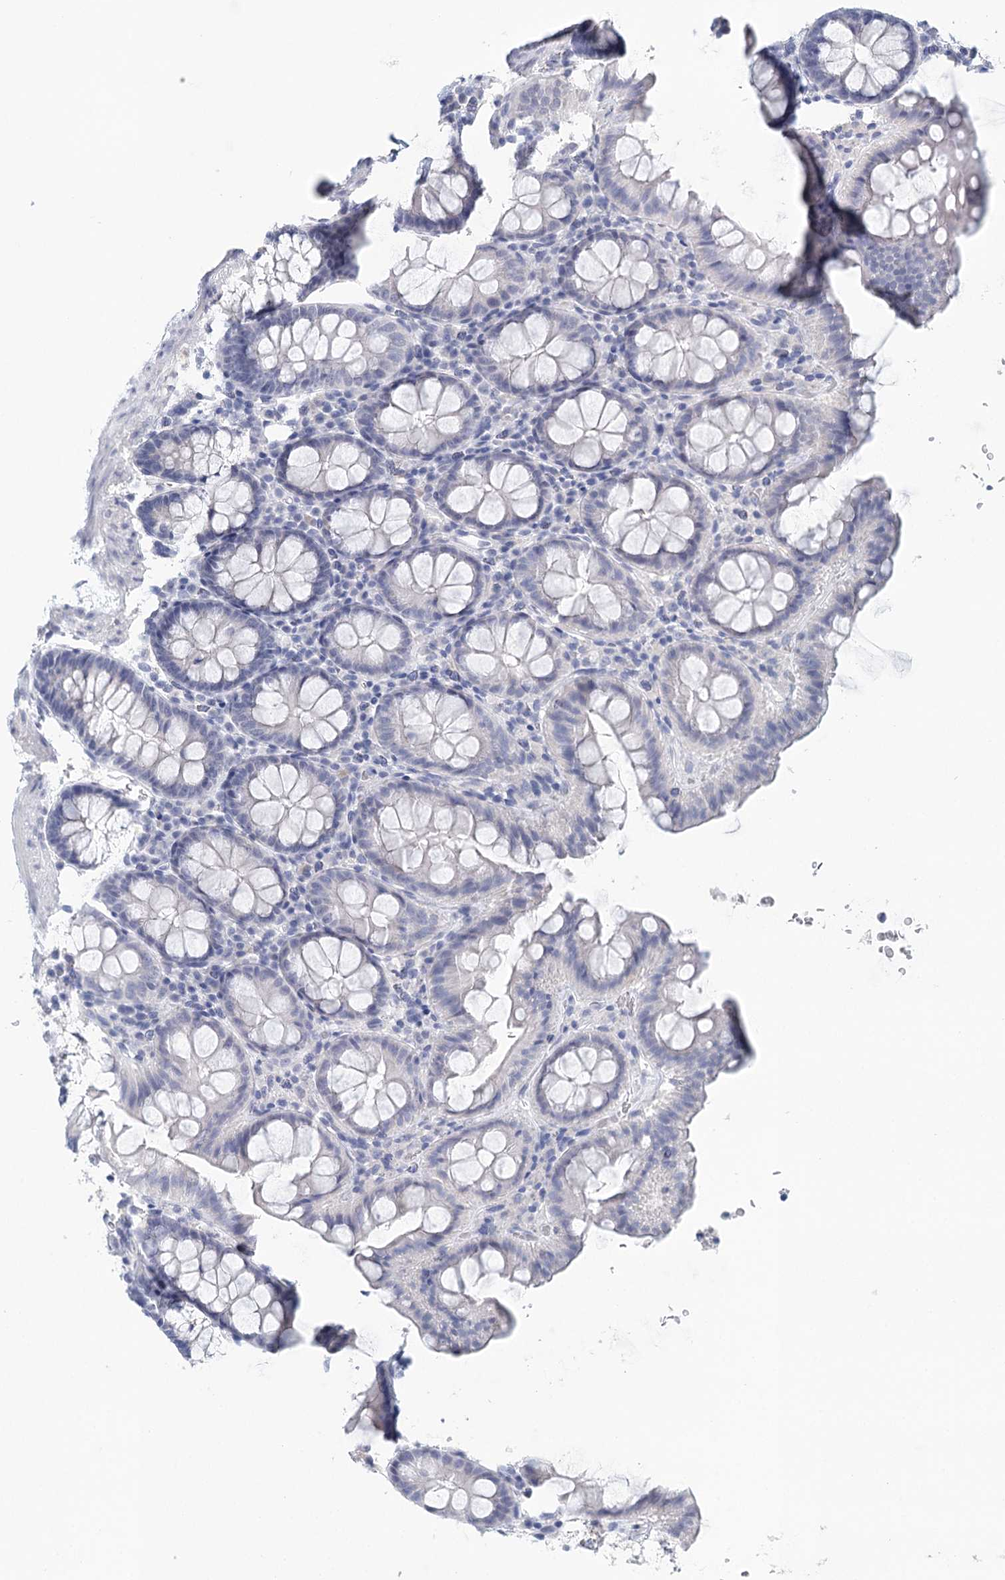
{"staining": {"intensity": "negative", "quantity": "none", "location": "none"}, "tissue": "colon", "cell_type": "Endothelial cells", "image_type": "normal", "snomed": [{"axis": "morphology", "description": "Normal tissue, NOS"}, {"axis": "topography", "description": "Colon"}], "caption": "A photomicrograph of colon stained for a protein shows no brown staining in endothelial cells.", "gene": "HSPA4L", "patient": {"sex": "male", "age": 75}}